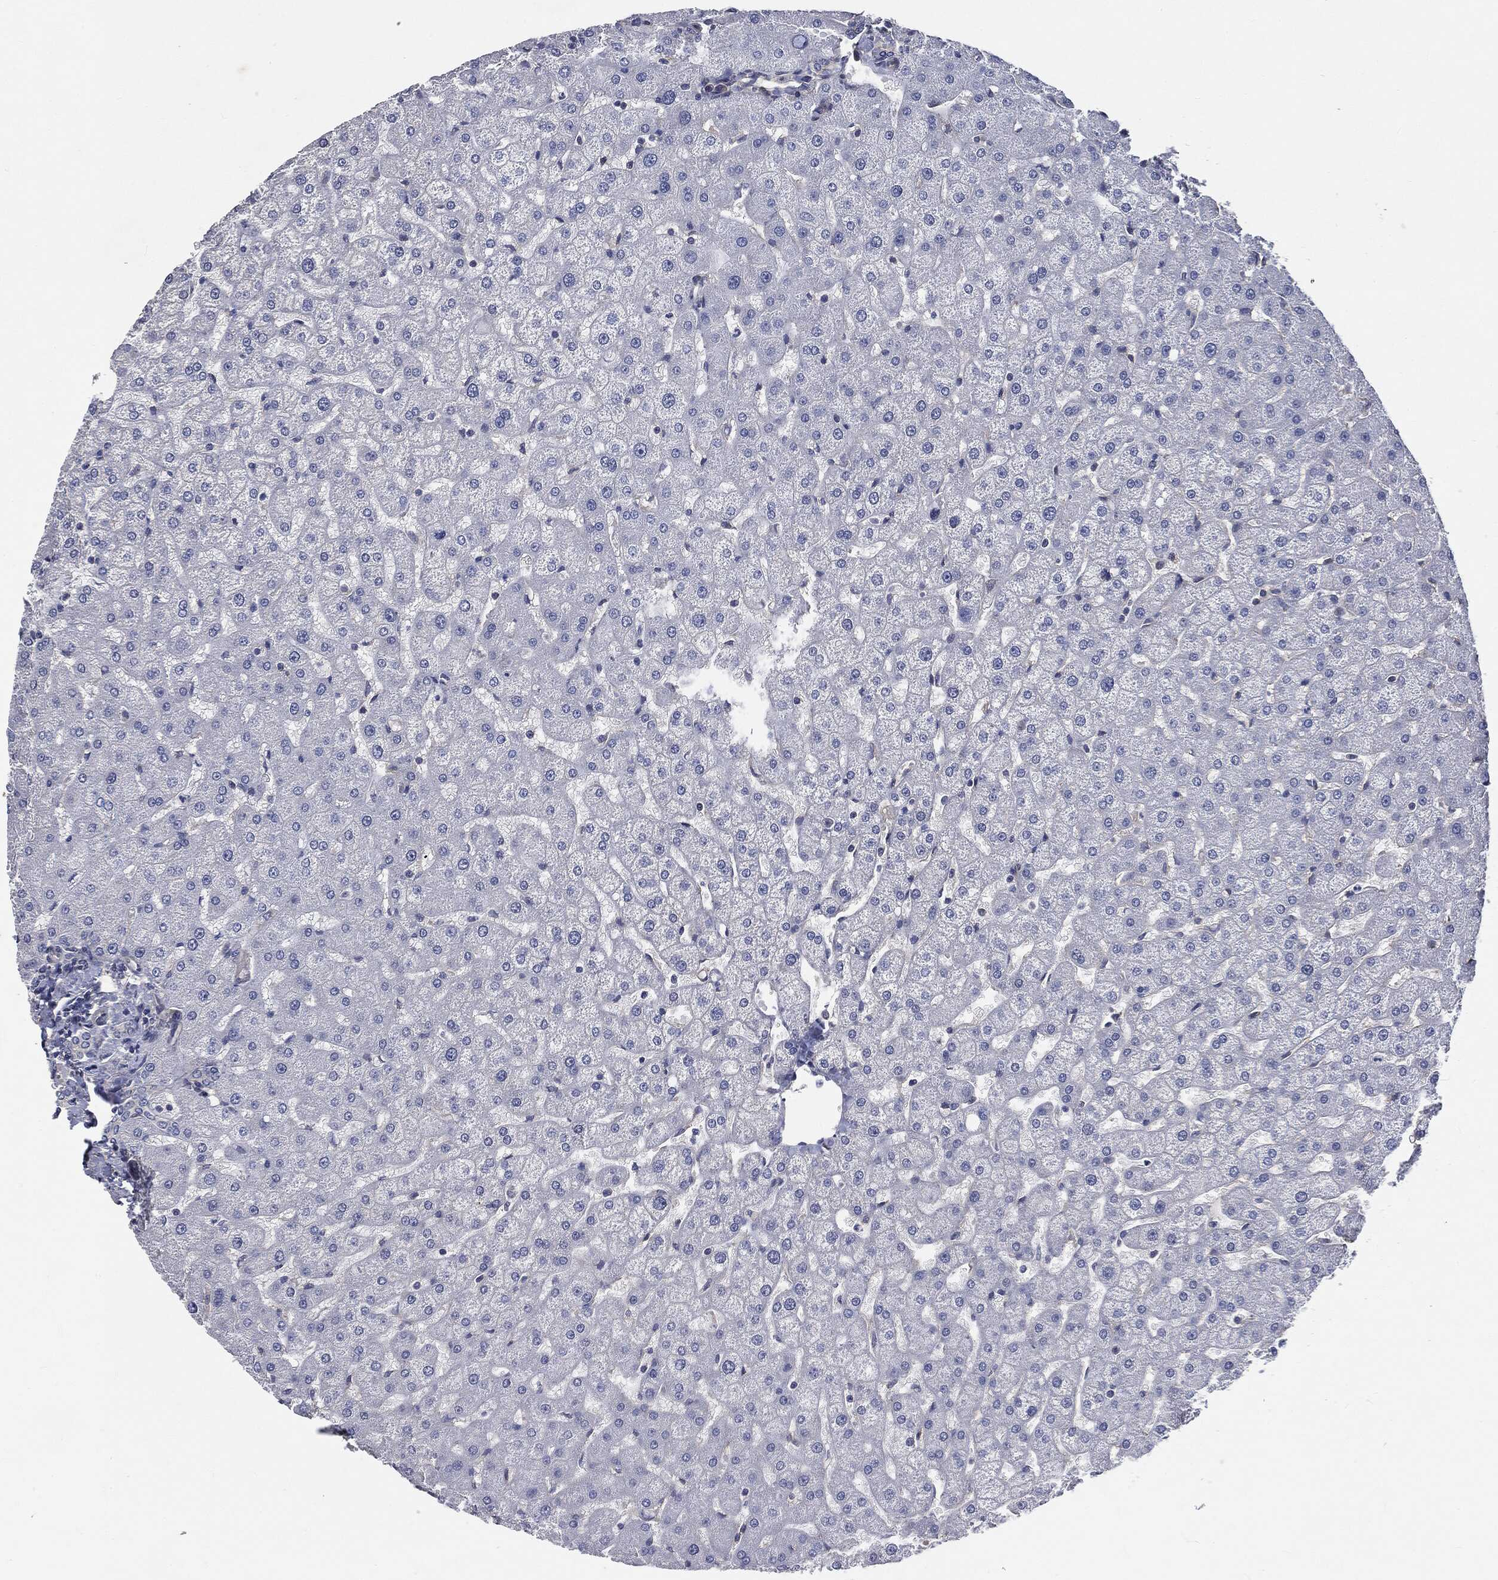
{"staining": {"intensity": "negative", "quantity": "none", "location": "none"}, "tissue": "liver", "cell_type": "Cholangiocytes", "image_type": "normal", "snomed": [{"axis": "morphology", "description": "Normal tissue, NOS"}, {"axis": "topography", "description": "Liver"}], "caption": "Immunohistochemistry micrograph of benign liver: human liver stained with DAB (3,3'-diaminobenzidine) shows no significant protein staining in cholangiocytes.", "gene": "EPS15L1", "patient": {"sex": "female", "age": 50}}